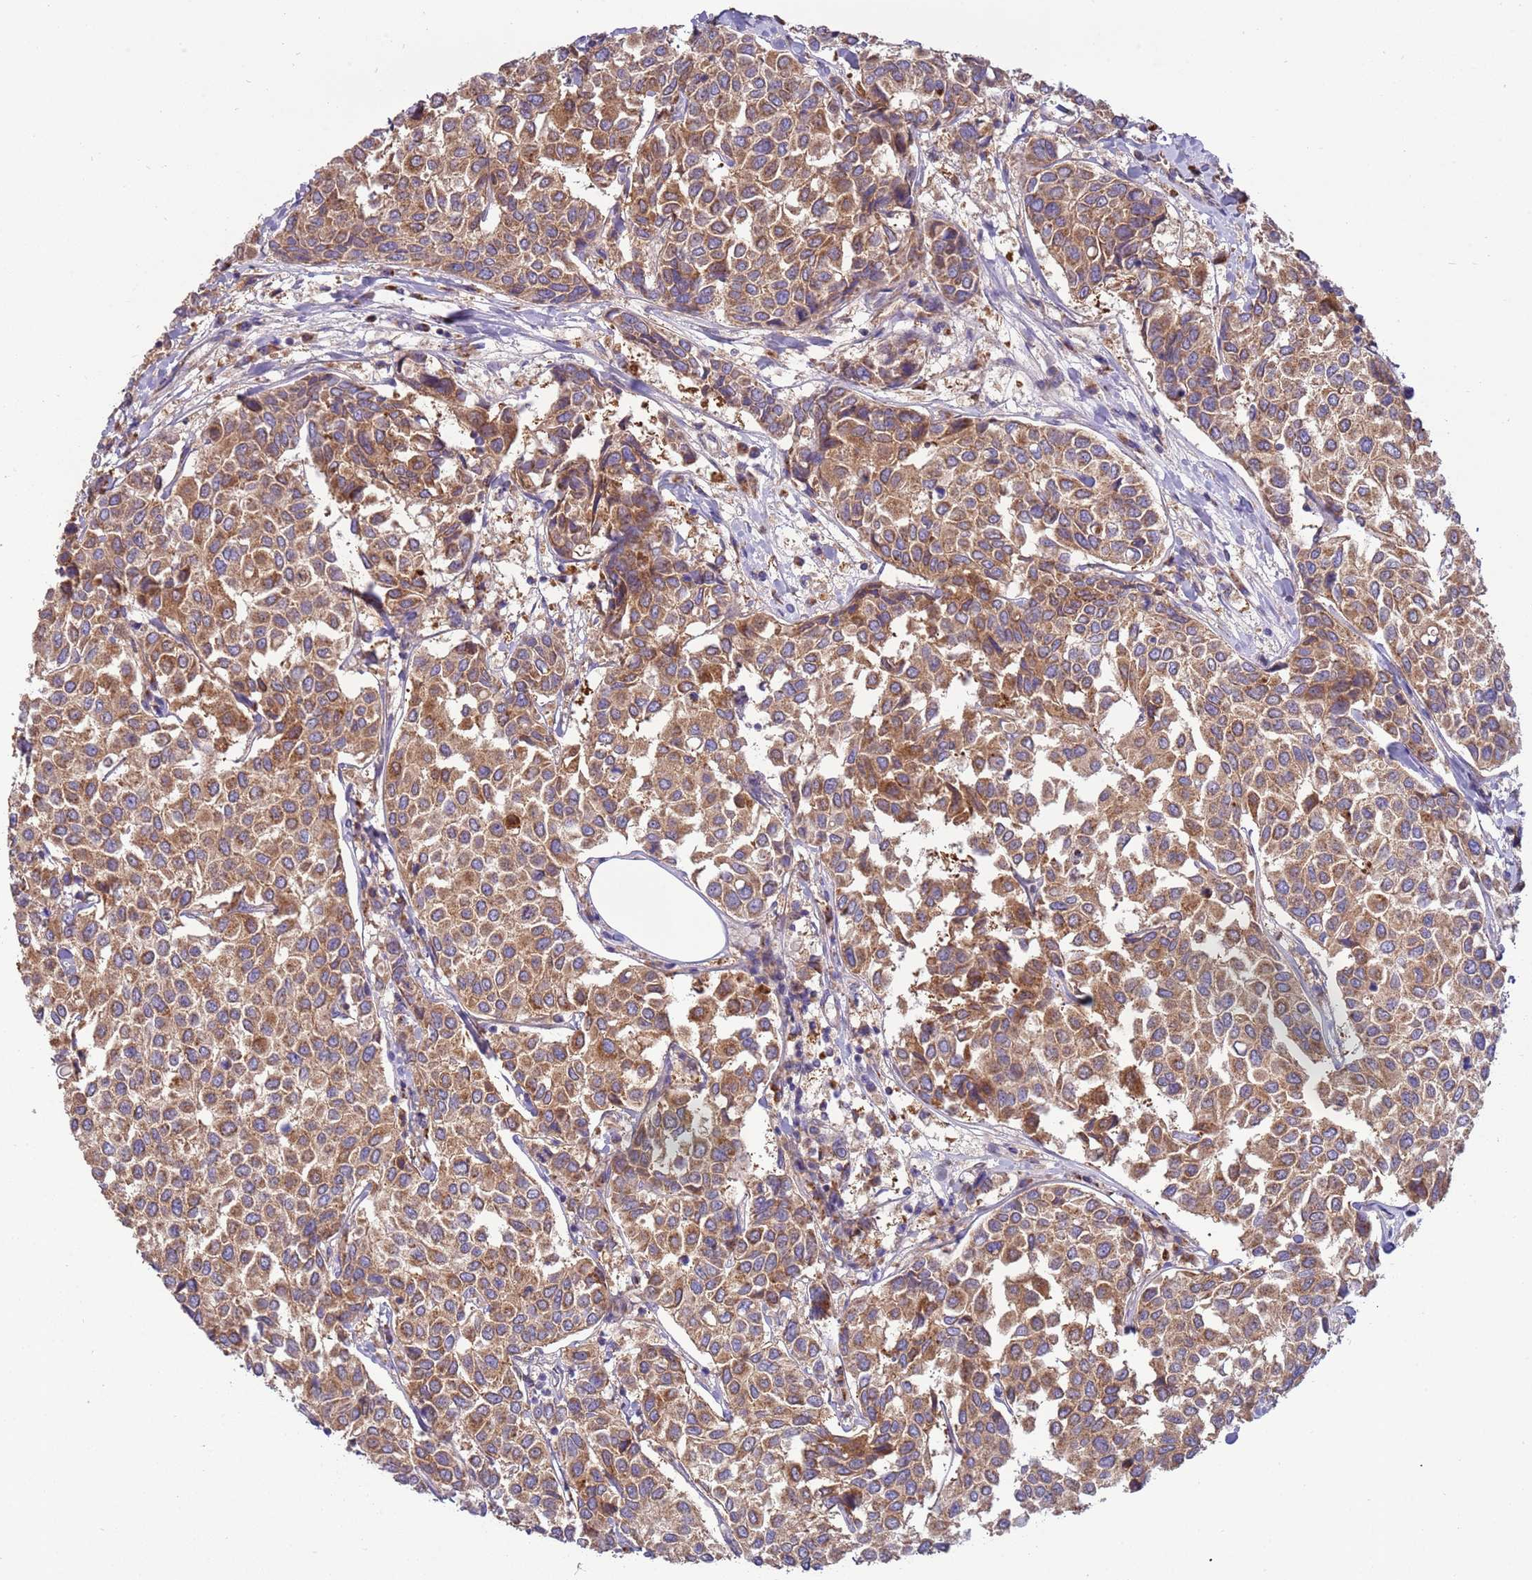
{"staining": {"intensity": "moderate", "quantity": ">75%", "location": "cytoplasmic/membranous"}, "tissue": "breast cancer", "cell_type": "Tumor cells", "image_type": "cancer", "snomed": [{"axis": "morphology", "description": "Duct carcinoma"}, {"axis": "topography", "description": "Breast"}], "caption": "Immunohistochemistry (IHC) image of breast cancer stained for a protein (brown), which demonstrates medium levels of moderate cytoplasmic/membranous positivity in approximately >75% of tumor cells.", "gene": "UQCRQ", "patient": {"sex": "female", "age": 55}}